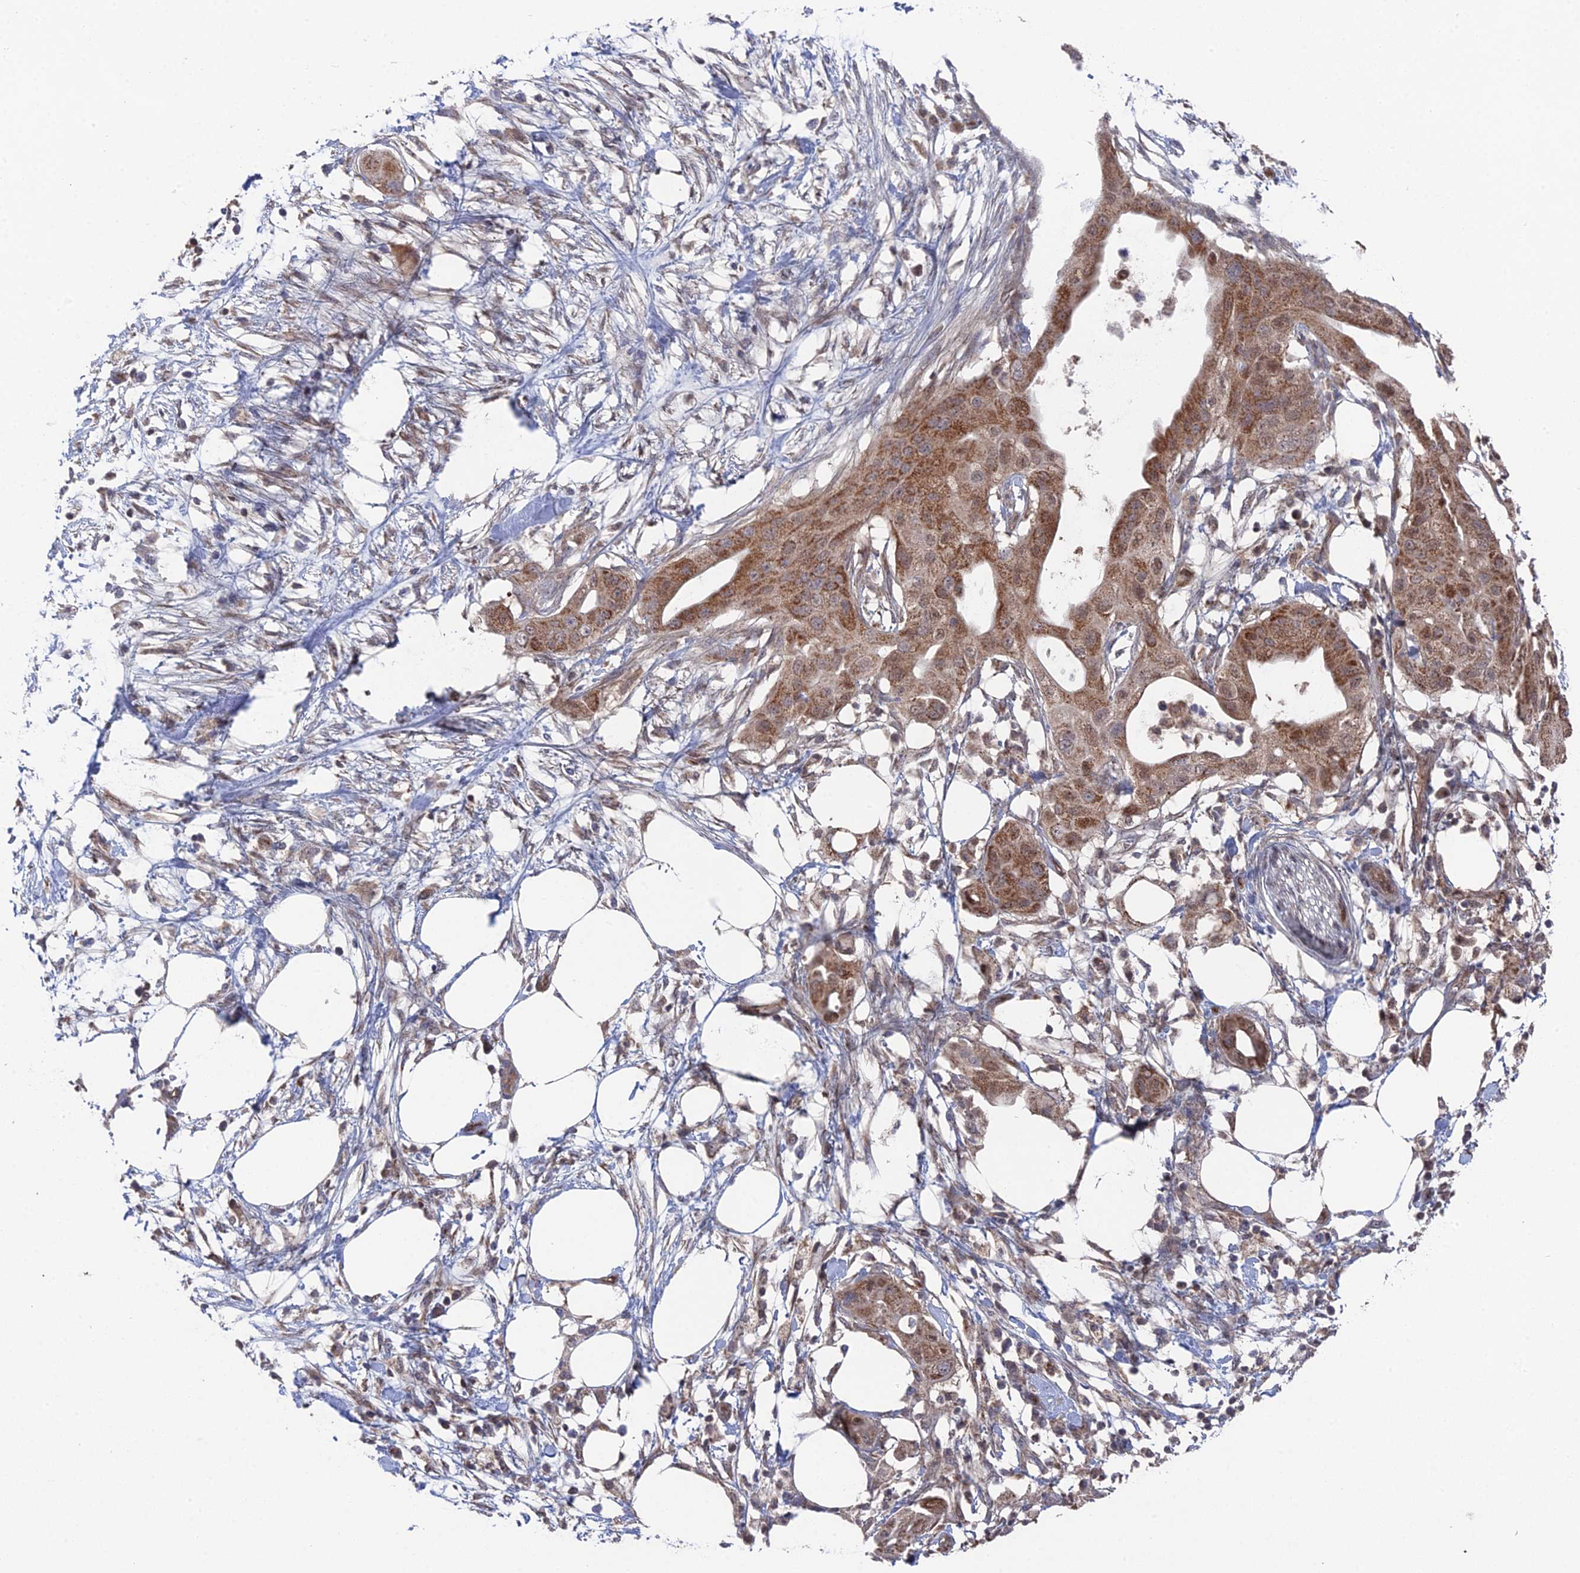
{"staining": {"intensity": "moderate", "quantity": "25%-75%", "location": "cytoplasmic/membranous,nuclear"}, "tissue": "pancreatic cancer", "cell_type": "Tumor cells", "image_type": "cancer", "snomed": [{"axis": "morphology", "description": "Adenocarcinoma, NOS"}, {"axis": "topography", "description": "Pancreas"}], "caption": "Pancreatic cancer (adenocarcinoma) stained for a protein demonstrates moderate cytoplasmic/membranous and nuclear positivity in tumor cells. Using DAB (3,3'-diaminobenzidine) (brown) and hematoxylin (blue) stains, captured at high magnification using brightfield microscopy.", "gene": "UNC5D", "patient": {"sex": "male", "age": 68}}